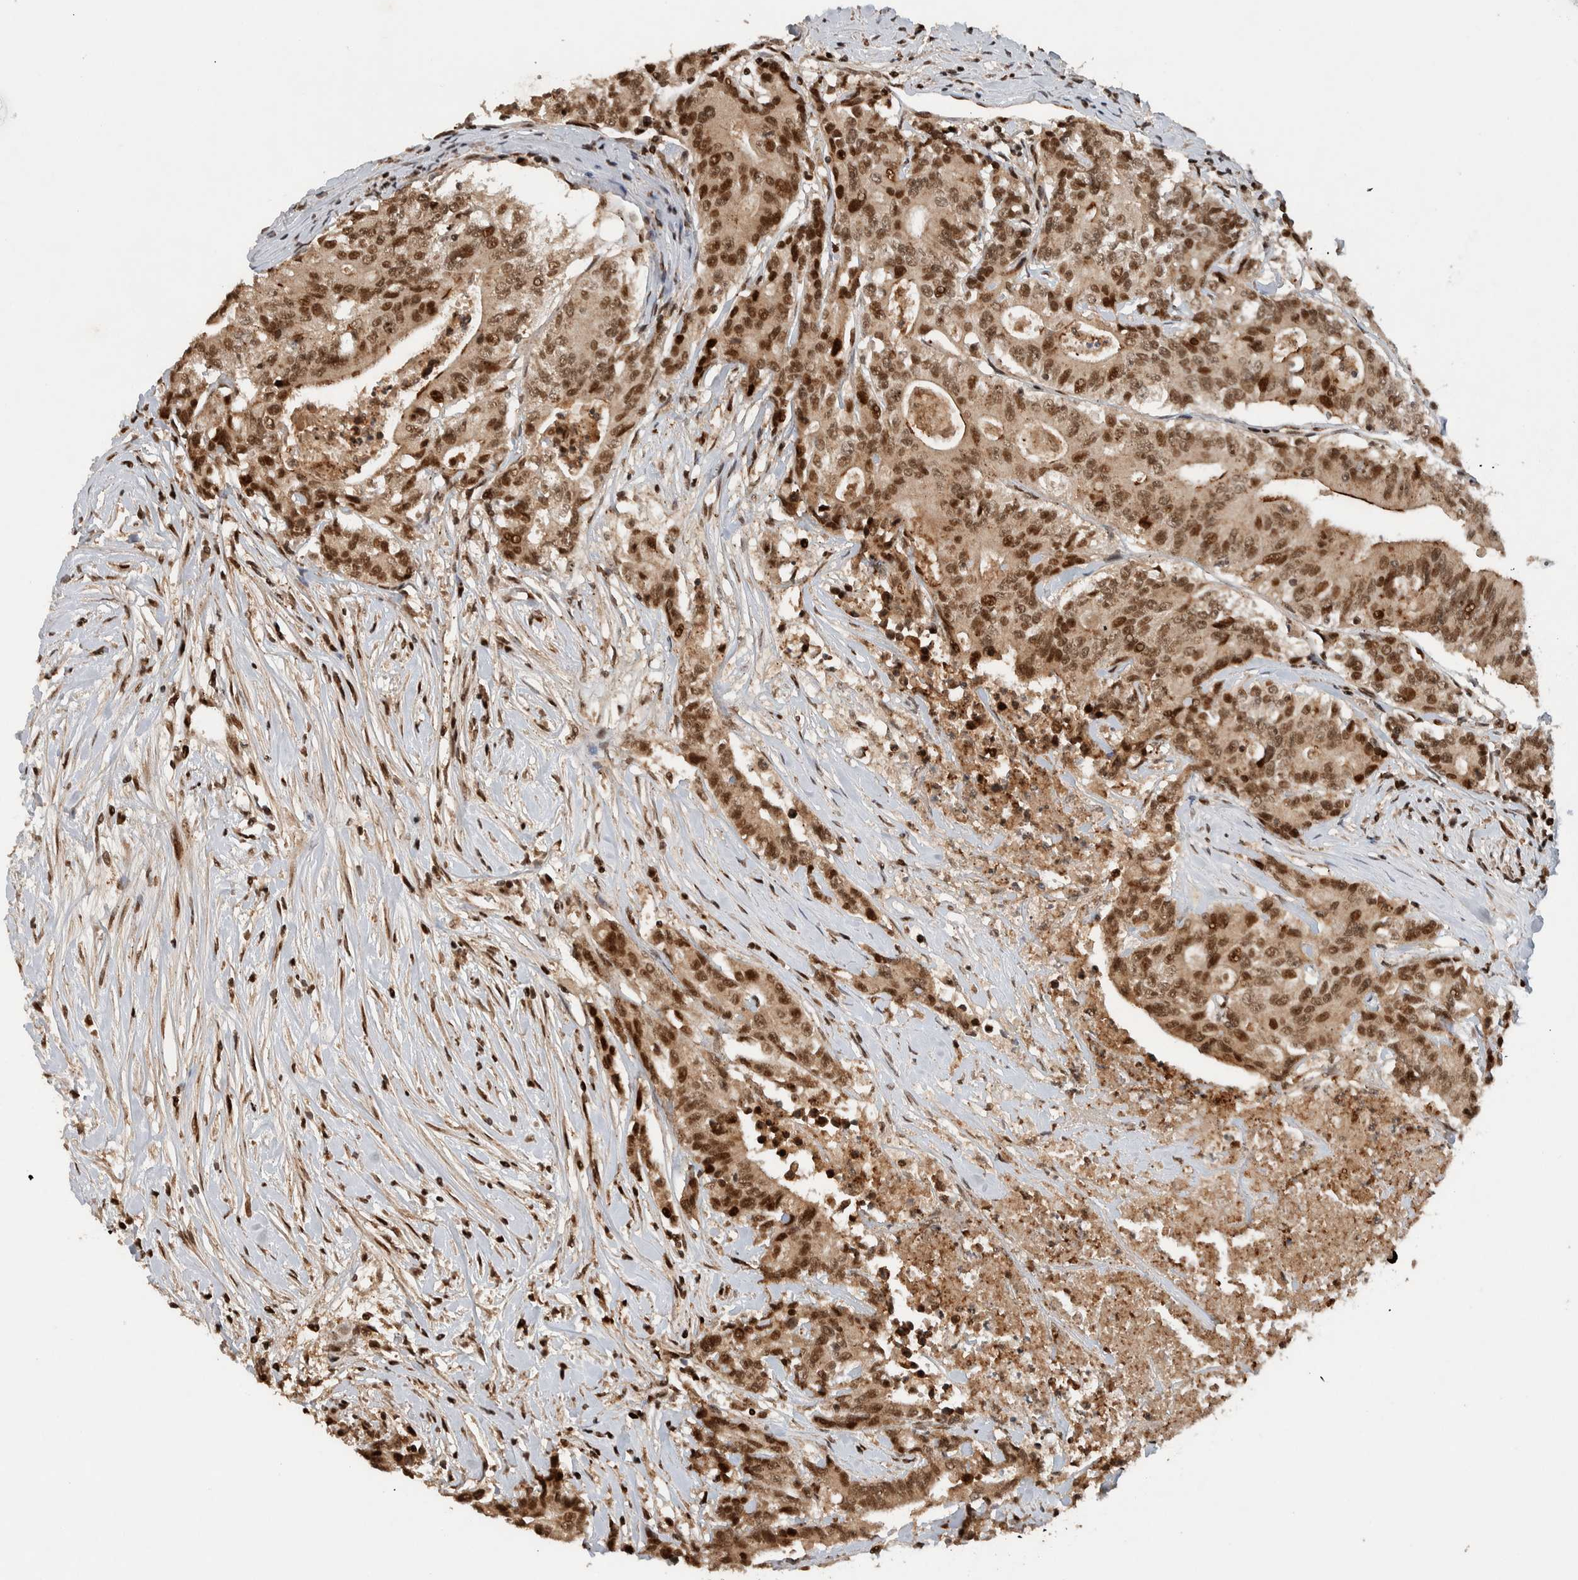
{"staining": {"intensity": "moderate", "quantity": ">75%", "location": "nuclear"}, "tissue": "colorectal cancer", "cell_type": "Tumor cells", "image_type": "cancer", "snomed": [{"axis": "morphology", "description": "Adenocarcinoma, NOS"}, {"axis": "topography", "description": "Colon"}], "caption": "Protein expression by immunohistochemistry shows moderate nuclear positivity in approximately >75% of tumor cells in colorectal cancer.", "gene": "ZNF521", "patient": {"sex": "female", "age": 77}}